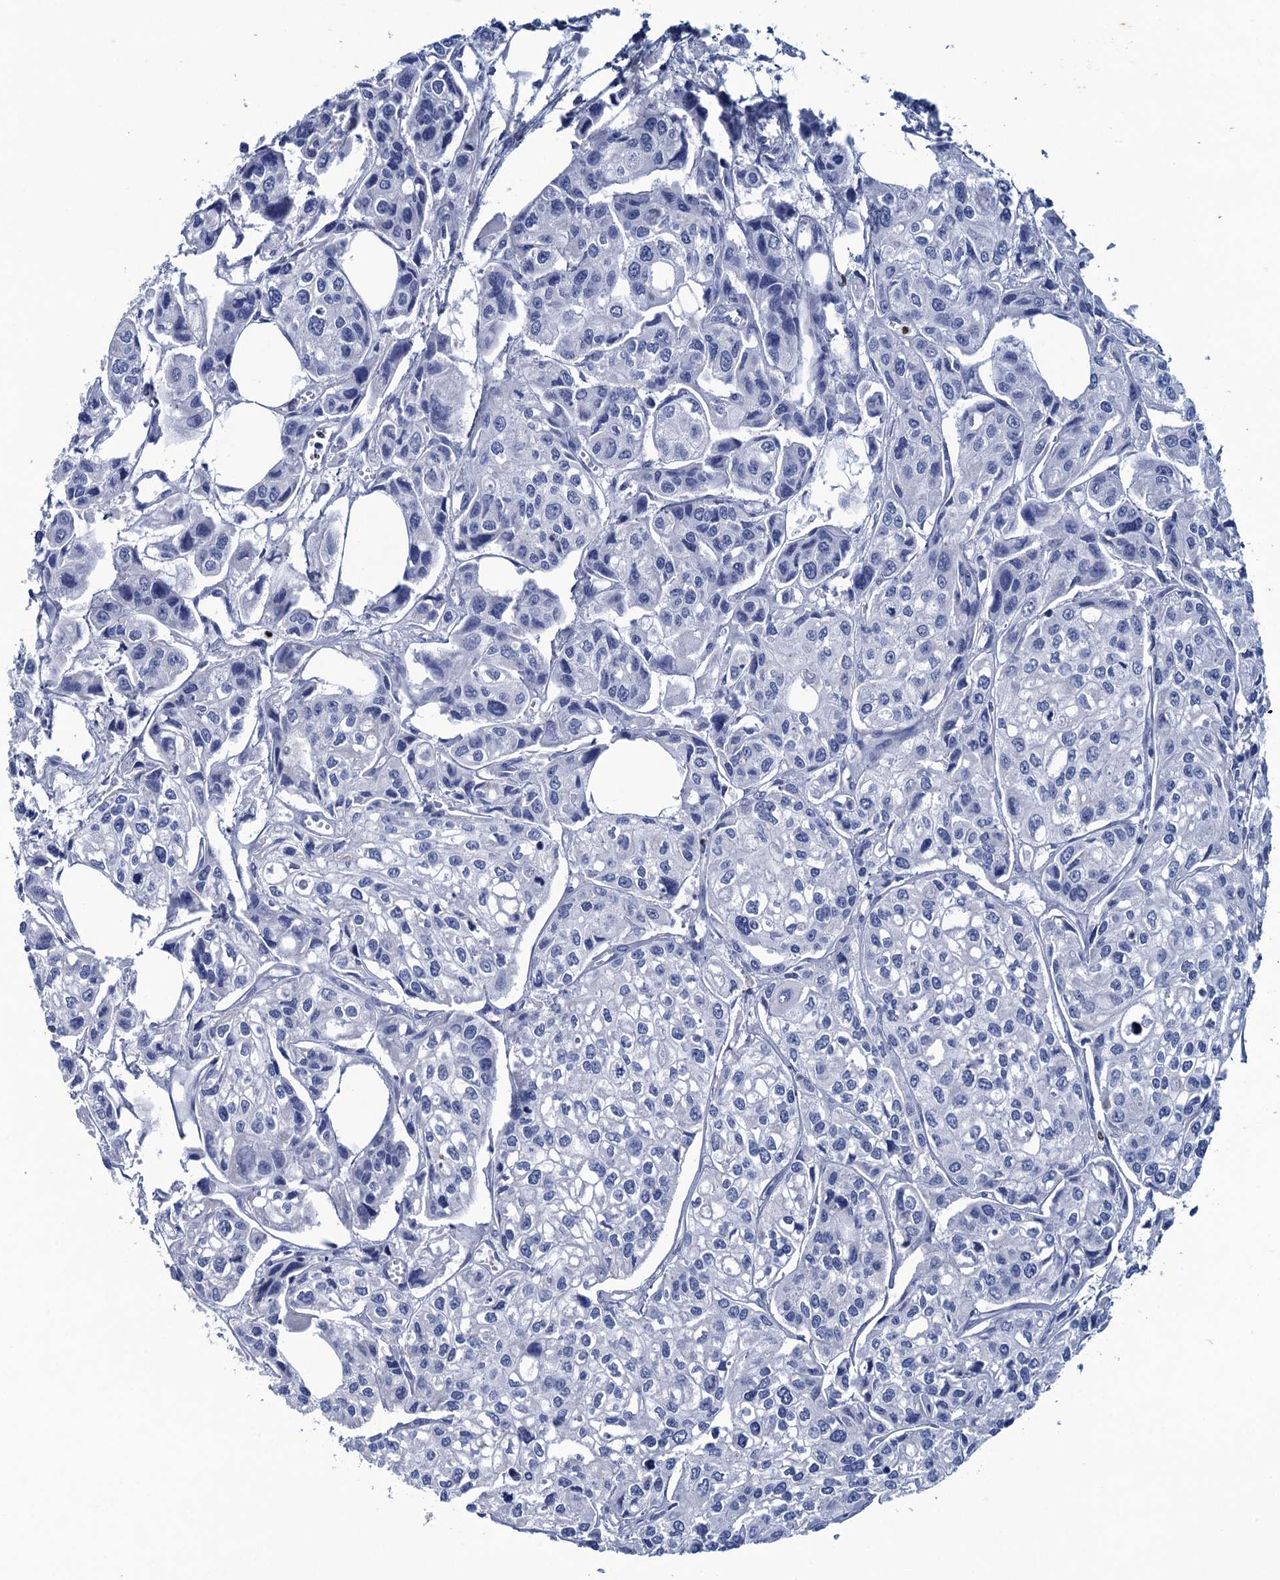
{"staining": {"intensity": "negative", "quantity": "none", "location": "none"}, "tissue": "urothelial cancer", "cell_type": "Tumor cells", "image_type": "cancer", "snomed": [{"axis": "morphology", "description": "Urothelial carcinoma, High grade"}, {"axis": "topography", "description": "Urinary bladder"}], "caption": "An immunohistochemistry micrograph of urothelial cancer is shown. There is no staining in tumor cells of urothelial cancer.", "gene": "RHCG", "patient": {"sex": "male", "age": 67}}